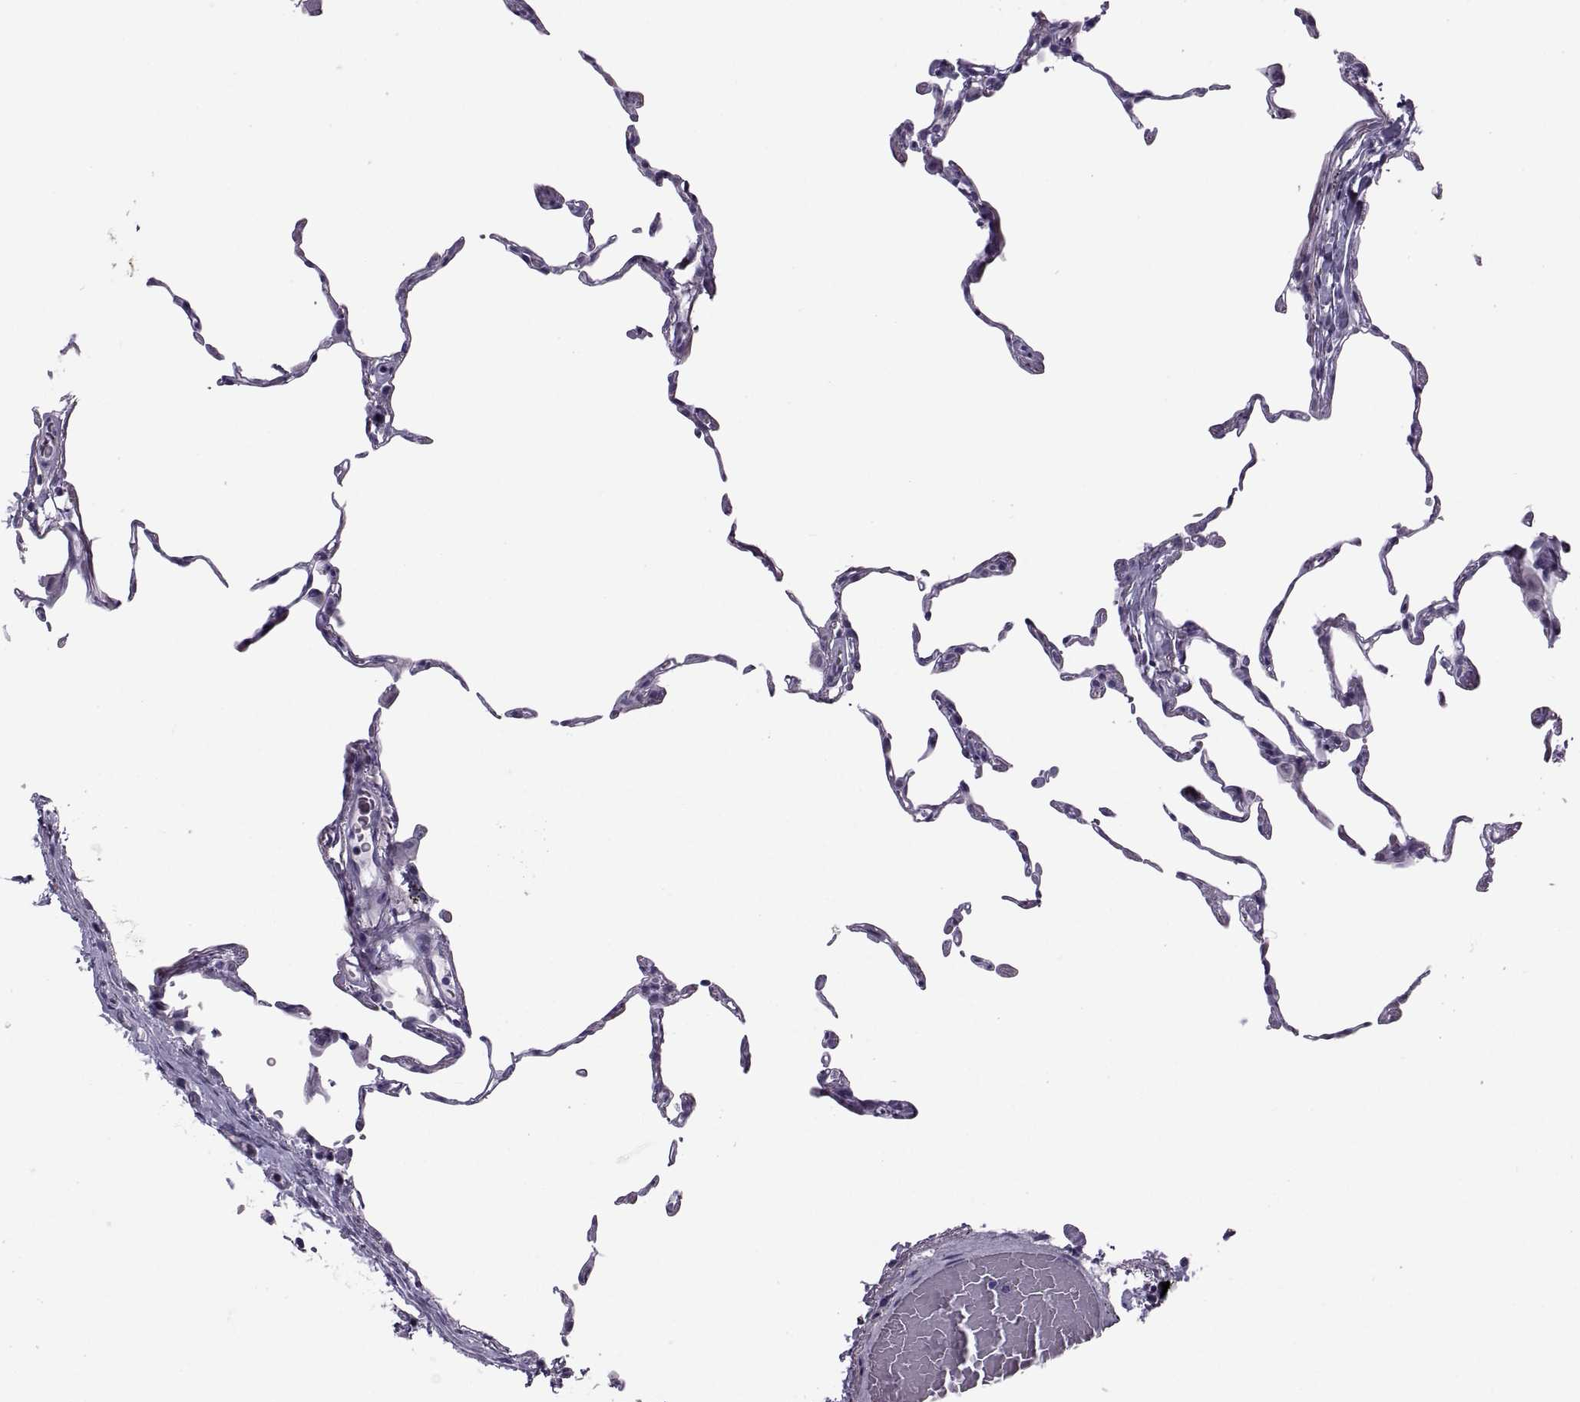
{"staining": {"intensity": "negative", "quantity": "none", "location": "none"}, "tissue": "lung", "cell_type": "Alveolar cells", "image_type": "normal", "snomed": [{"axis": "morphology", "description": "Normal tissue, NOS"}, {"axis": "topography", "description": "Lung"}], "caption": "This photomicrograph is of unremarkable lung stained with immunohistochemistry (IHC) to label a protein in brown with the nuclei are counter-stained blue. There is no staining in alveolar cells.", "gene": "RLBP1", "patient": {"sex": "female", "age": 57}}